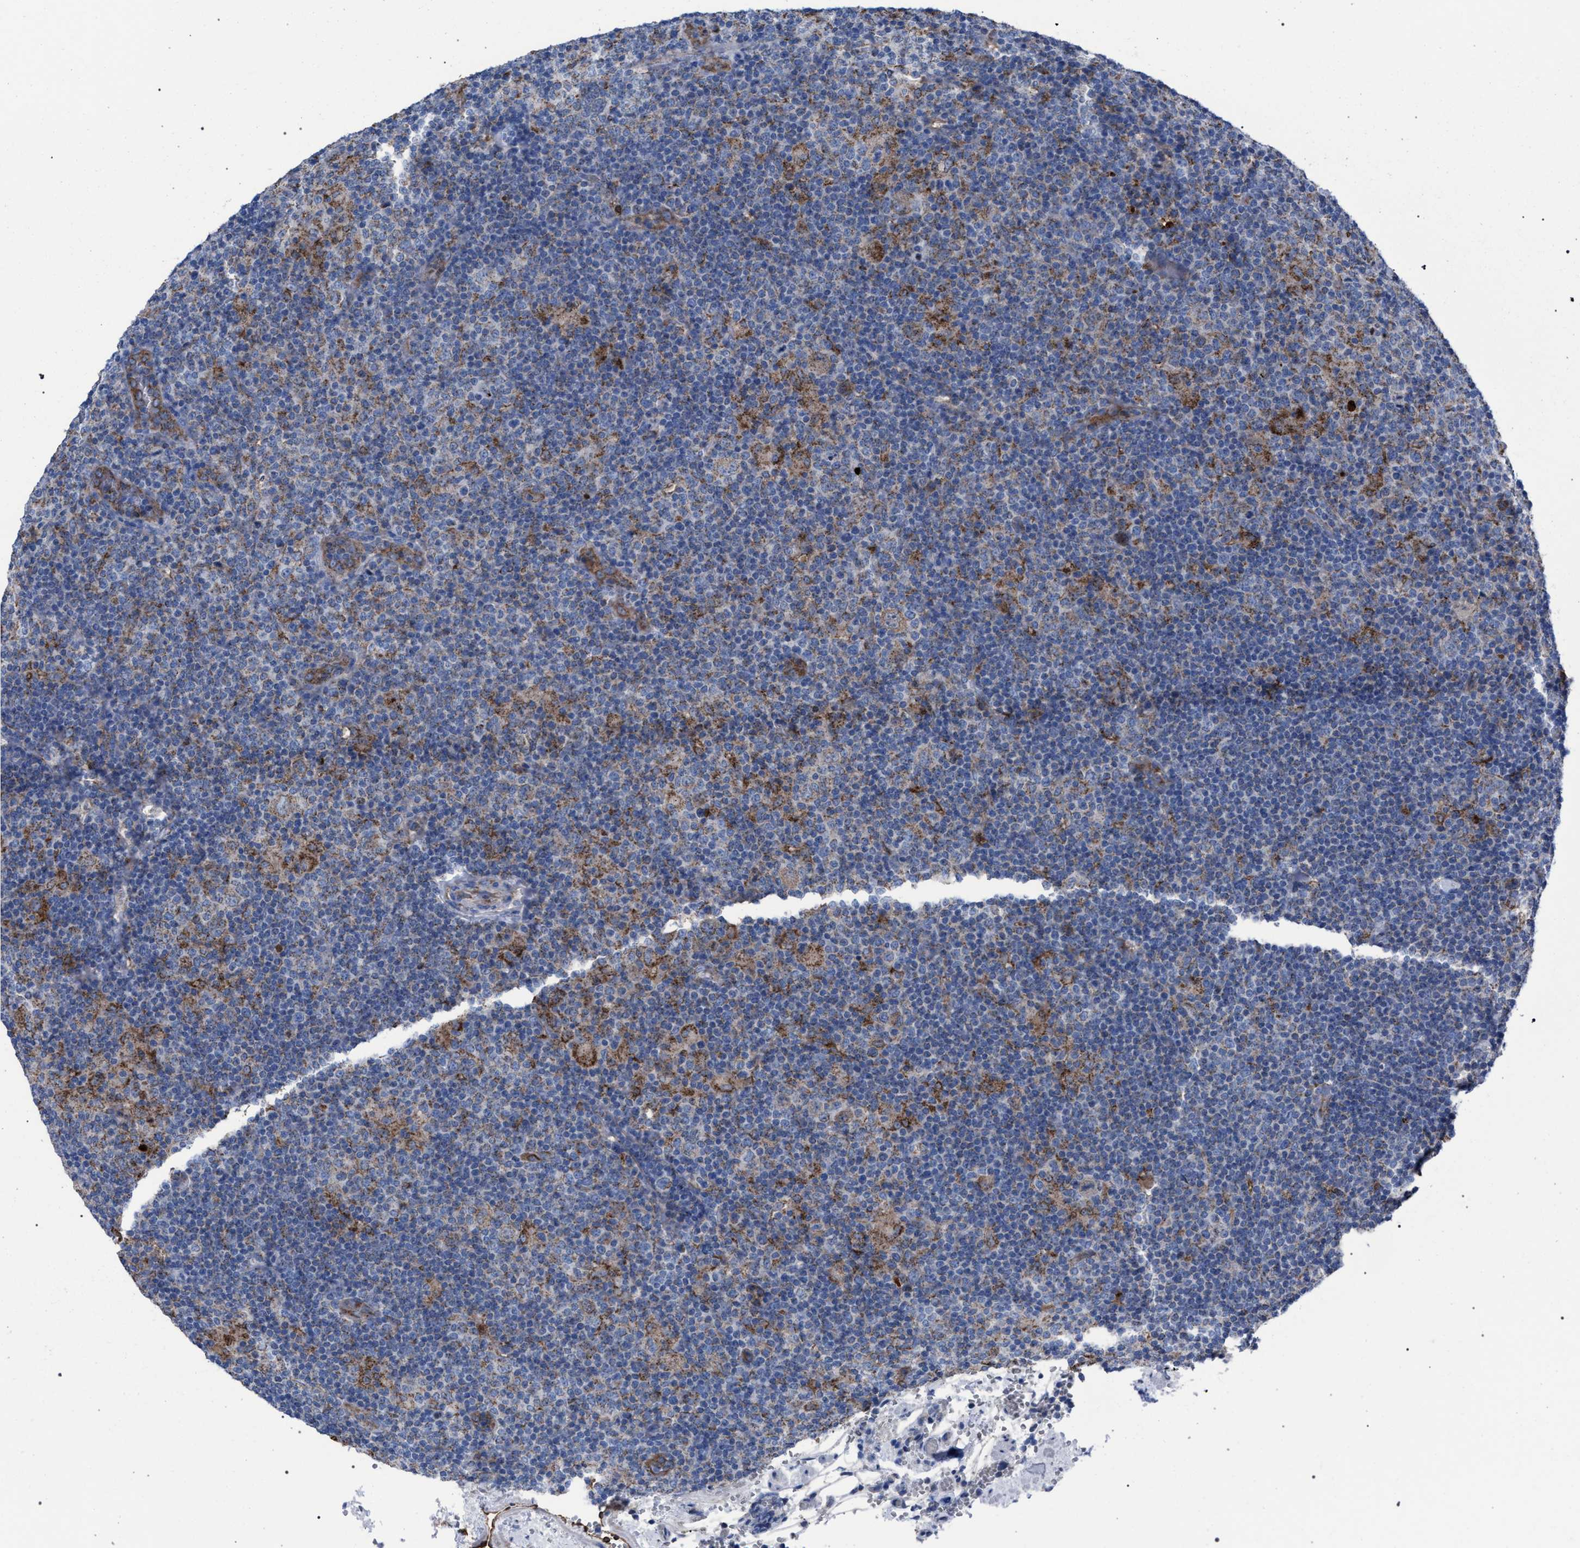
{"staining": {"intensity": "weak", "quantity": ">75%", "location": "cytoplasmic/membranous"}, "tissue": "lymphoma", "cell_type": "Tumor cells", "image_type": "cancer", "snomed": [{"axis": "morphology", "description": "Hodgkin's disease, NOS"}, {"axis": "topography", "description": "Lymph node"}], "caption": "Immunohistochemical staining of human lymphoma demonstrates low levels of weak cytoplasmic/membranous staining in about >75% of tumor cells.", "gene": "HSD17B4", "patient": {"sex": "female", "age": 57}}